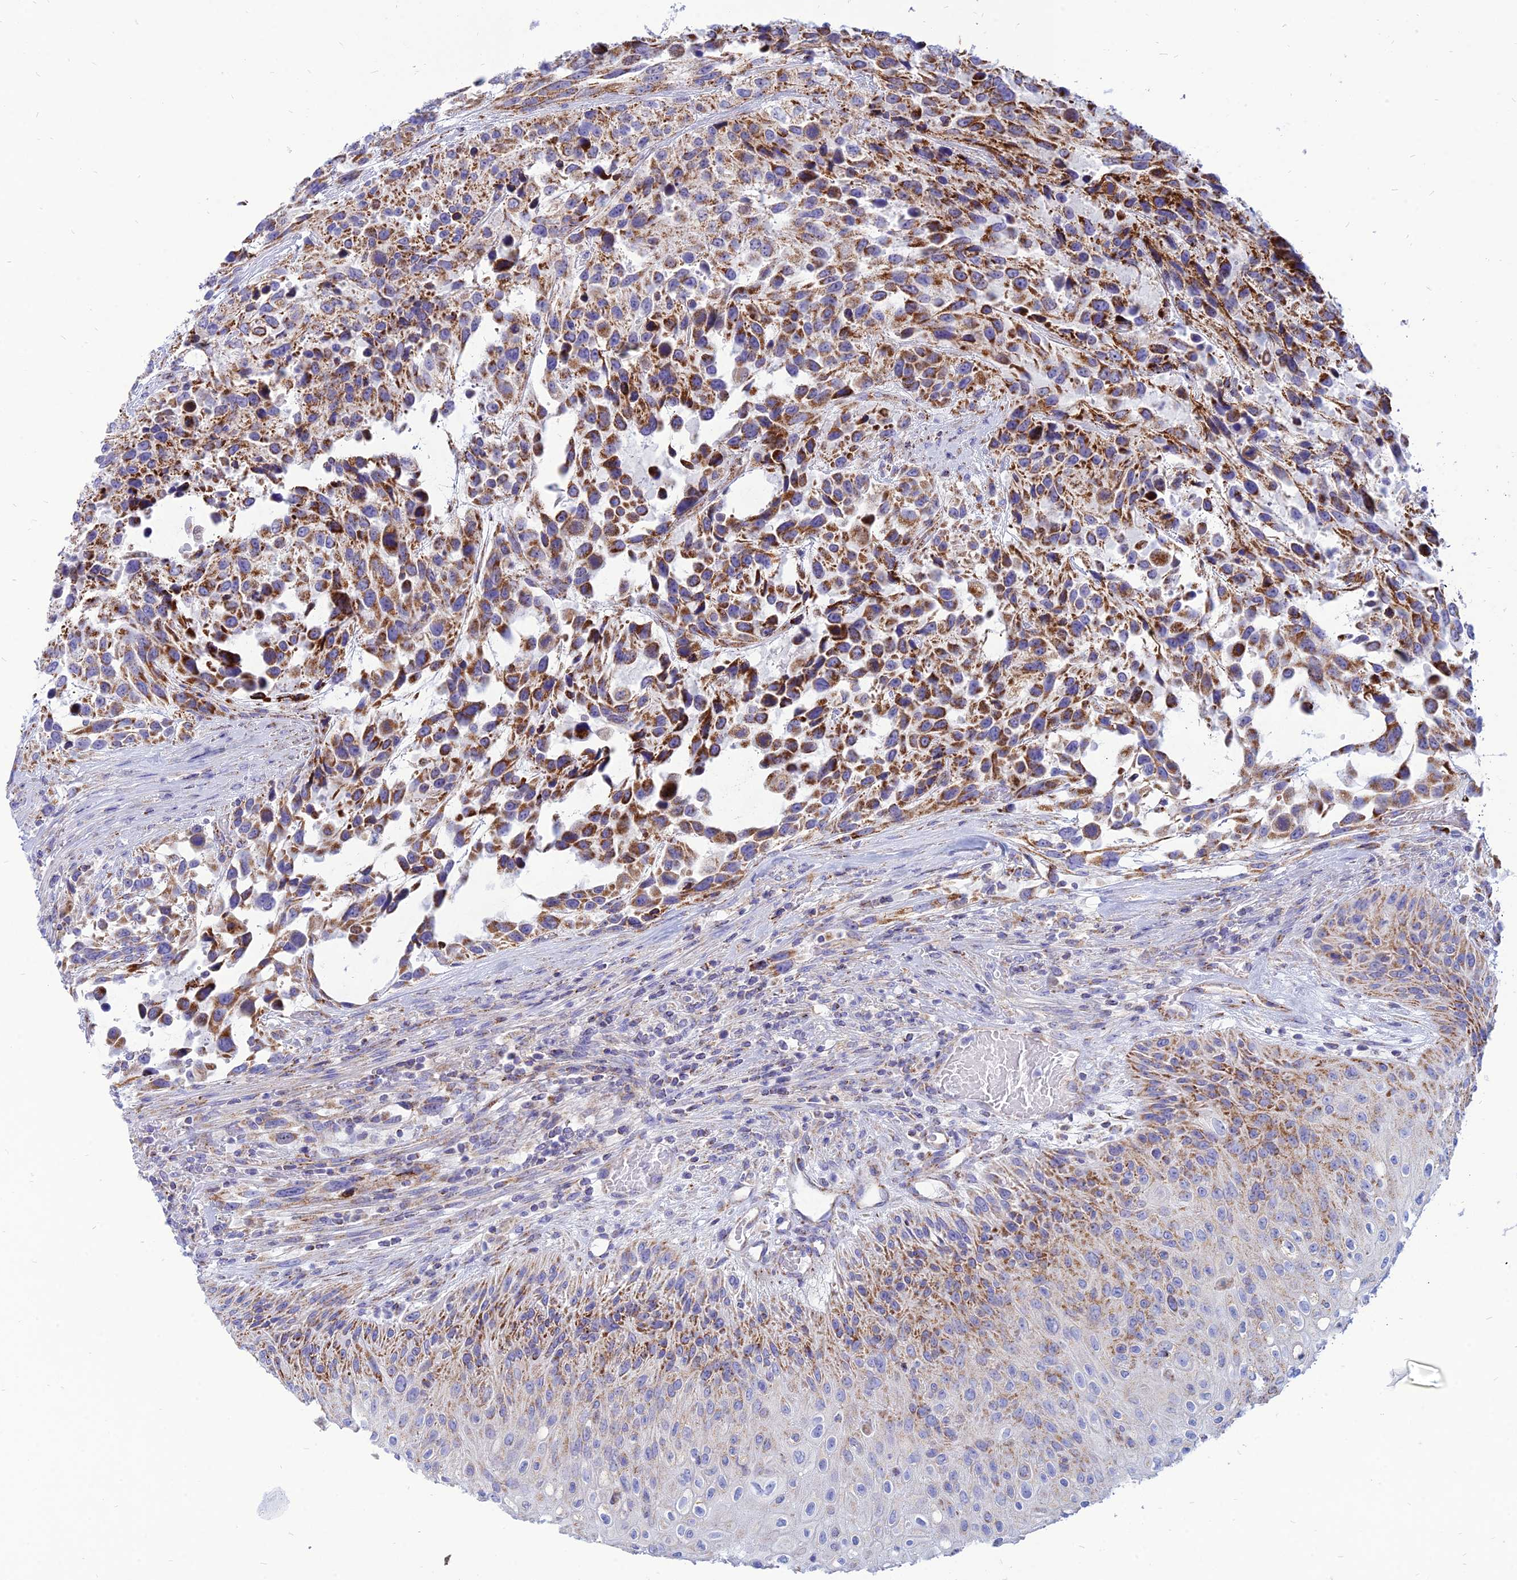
{"staining": {"intensity": "moderate", "quantity": ">75%", "location": "cytoplasmic/membranous"}, "tissue": "urothelial cancer", "cell_type": "Tumor cells", "image_type": "cancer", "snomed": [{"axis": "morphology", "description": "Urothelial carcinoma, High grade"}, {"axis": "topography", "description": "Urinary bladder"}], "caption": "Moderate cytoplasmic/membranous positivity is appreciated in about >75% of tumor cells in urothelial cancer. The protein of interest is stained brown, and the nuclei are stained in blue (DAB (3,3'-diaminobenzidine) IHC with brightfield microscopy, high magnification).", "gene": "PACC1", "patient": {"sex": "female", "age": 70}}